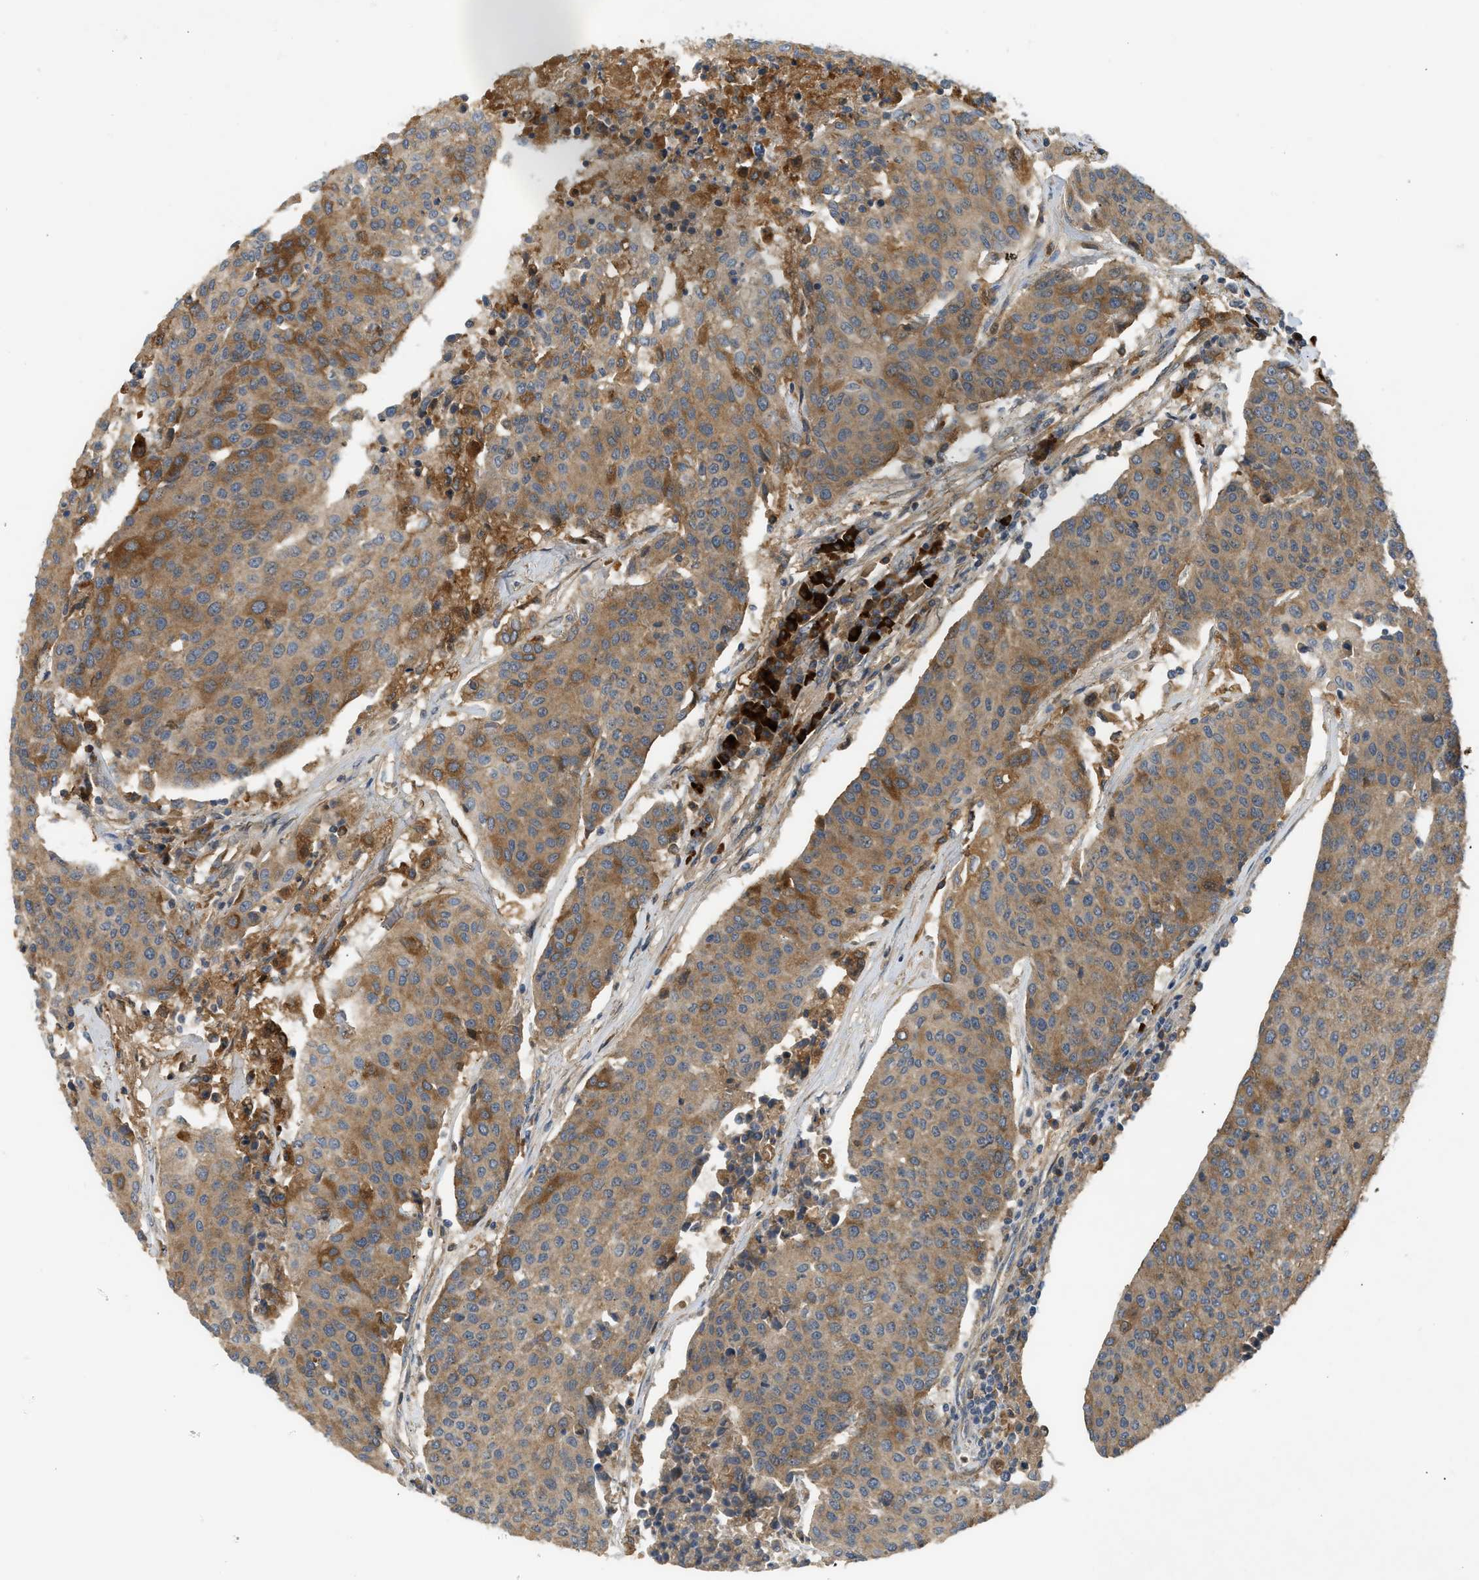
{"staining": {"intensity": "strong", "quantity": ">75%", "location": "cytoplasmic/membranous"}, "tissue": "urothelial cancer", "cell_type": "Tumor cells", "image_type": "cancer", "snomed": [{"axis": "morphology", "description": "Urothelial carcinoma, High grade"}, {"axis": "topography", "description": "Urinary bladder"}], "caption": "High-grade urothelial carcinoma stained for a protein (brown) shows strong cytoplasmic/membranous positive staining in approximately >75% of tumor cells.", "gene": "ADCY8", "patient": {"sex": "female", "age": 85}}